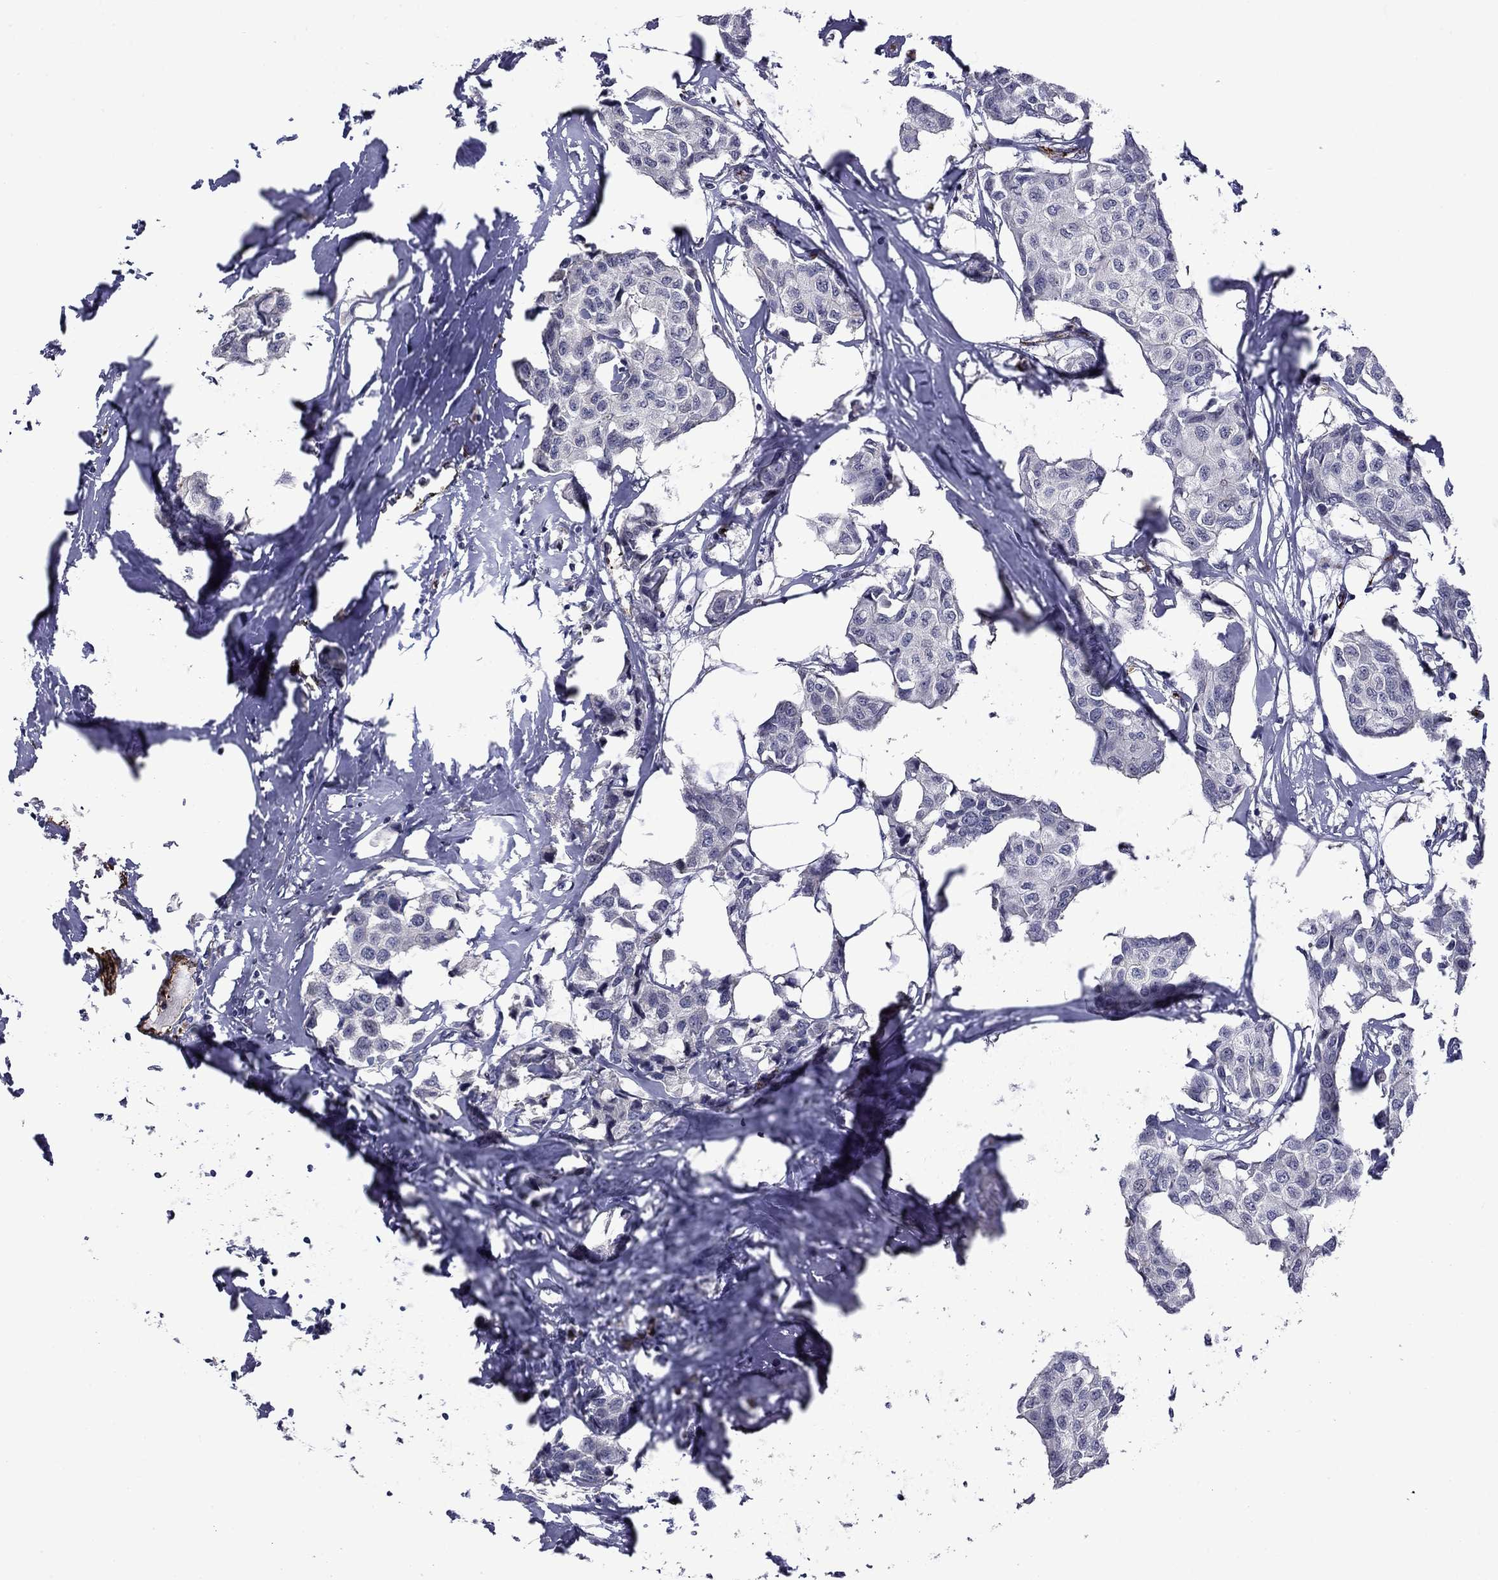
{"staining": {"intensity": "negative", "quantity": "none", "location": "none"}, "tissue": "breast cancer", "cell_type": "Tumor cells", "image_type": "cancer", "snomed": [{"axis": "morphology", "description": "Duct carcinoma"}, {"axis": "topography", "description": "Breast"}], "caption": "Photomicrograph shows no protein expression in tumor cells of breast cancer tissue. (DAB (3,3'-diaminobenzidine) immunohistochemistry (IHC) visualized using brightfield microscopy, high magnification).", "gene": "SLITRK1", "patient": {"sex": "female", "age": 80}}